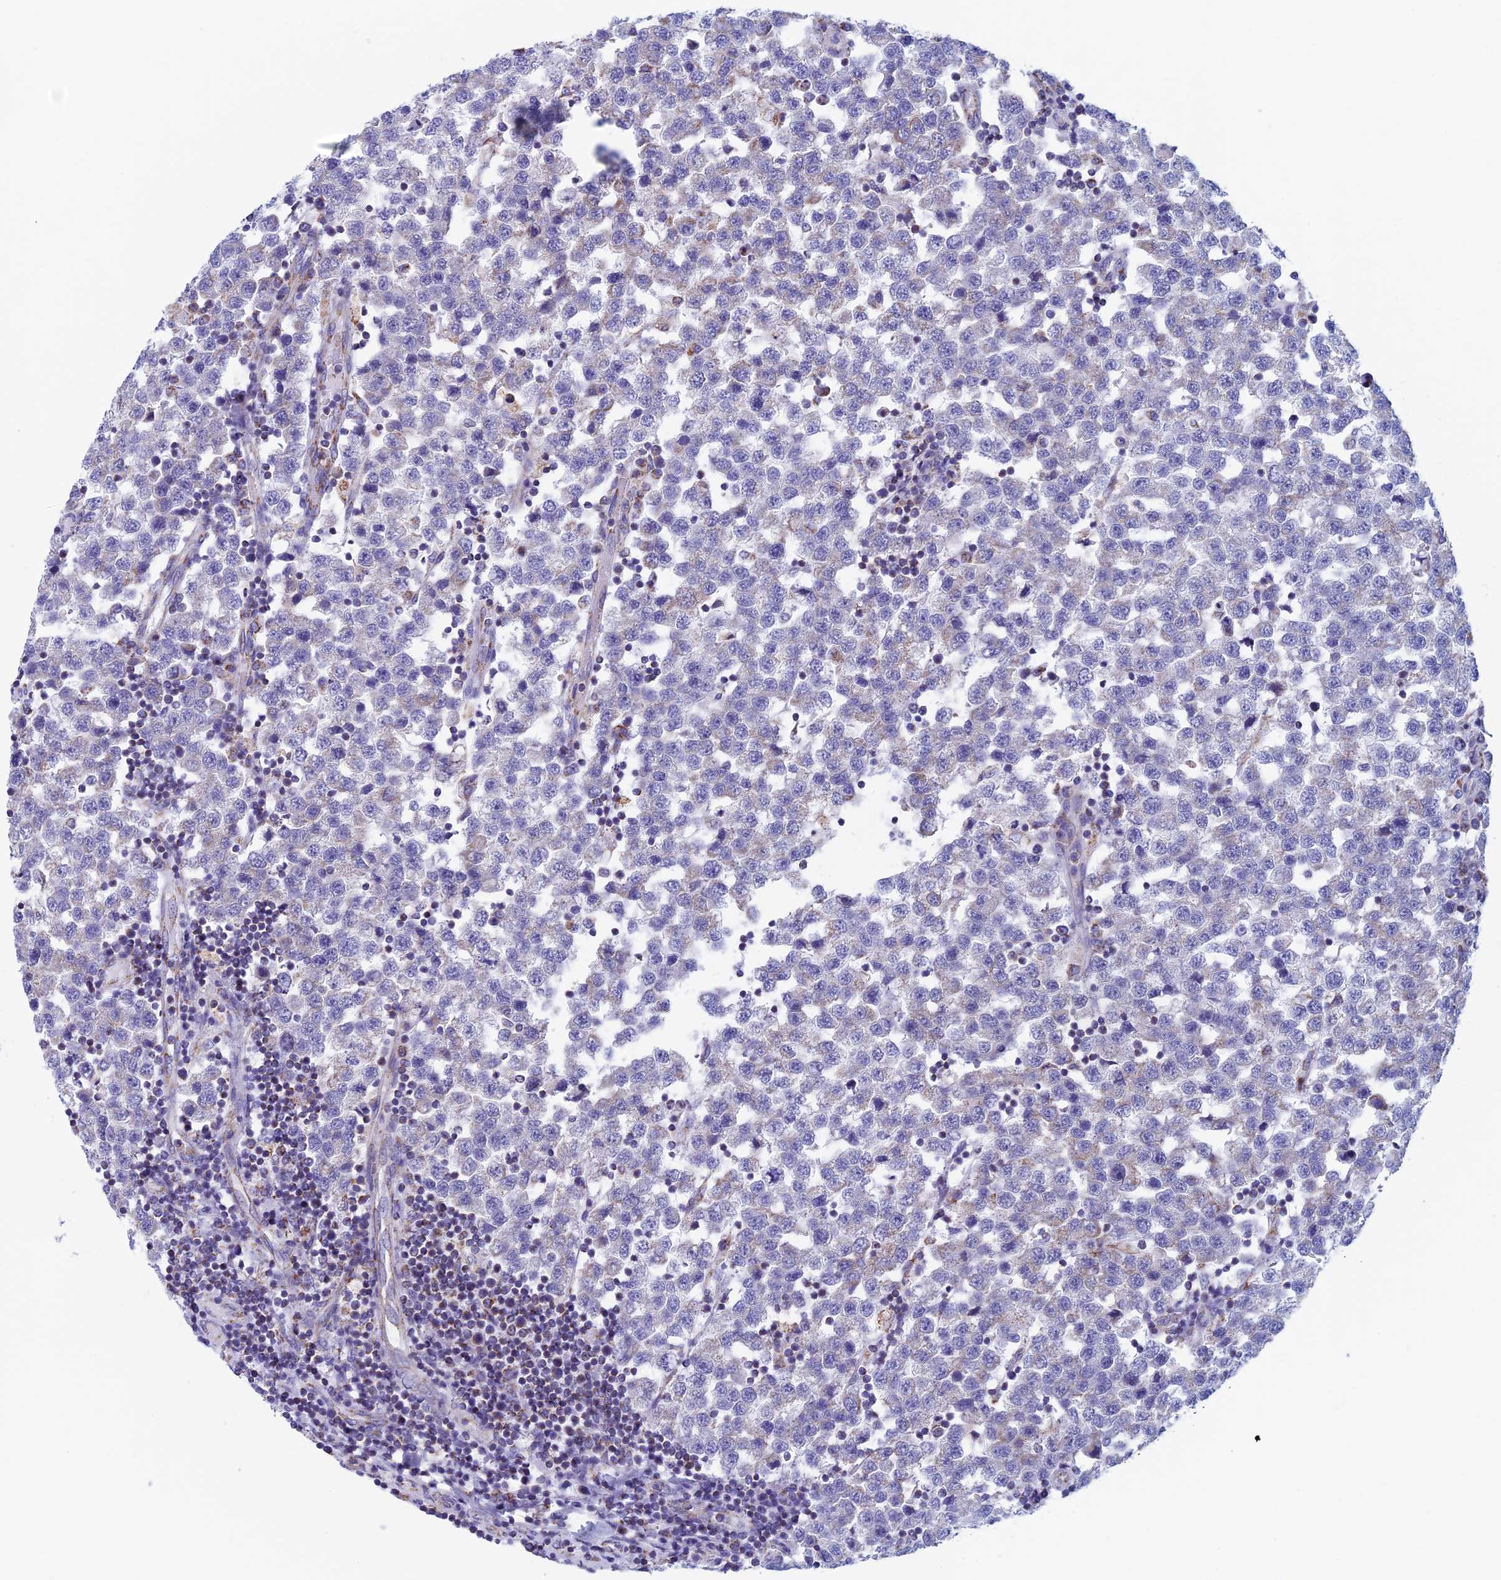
{"staining": {"intensity": "negative", "quantity": "none", "location": "none"}, "tissue": "testis cancer", "cell_type": "Tumor cells", "image_type": "cancer", "snomed": [{"axis": "morphology", "description": "Seminoma, NOS"}, {"axis": "topography", "description": "Testis"}], "caption": "Testis cancer was stained to show a protein in brown. There is no significant staining in tumor cells.", "gene": "NDUFB9", "patient": {"sex": "male", "age": 34}}